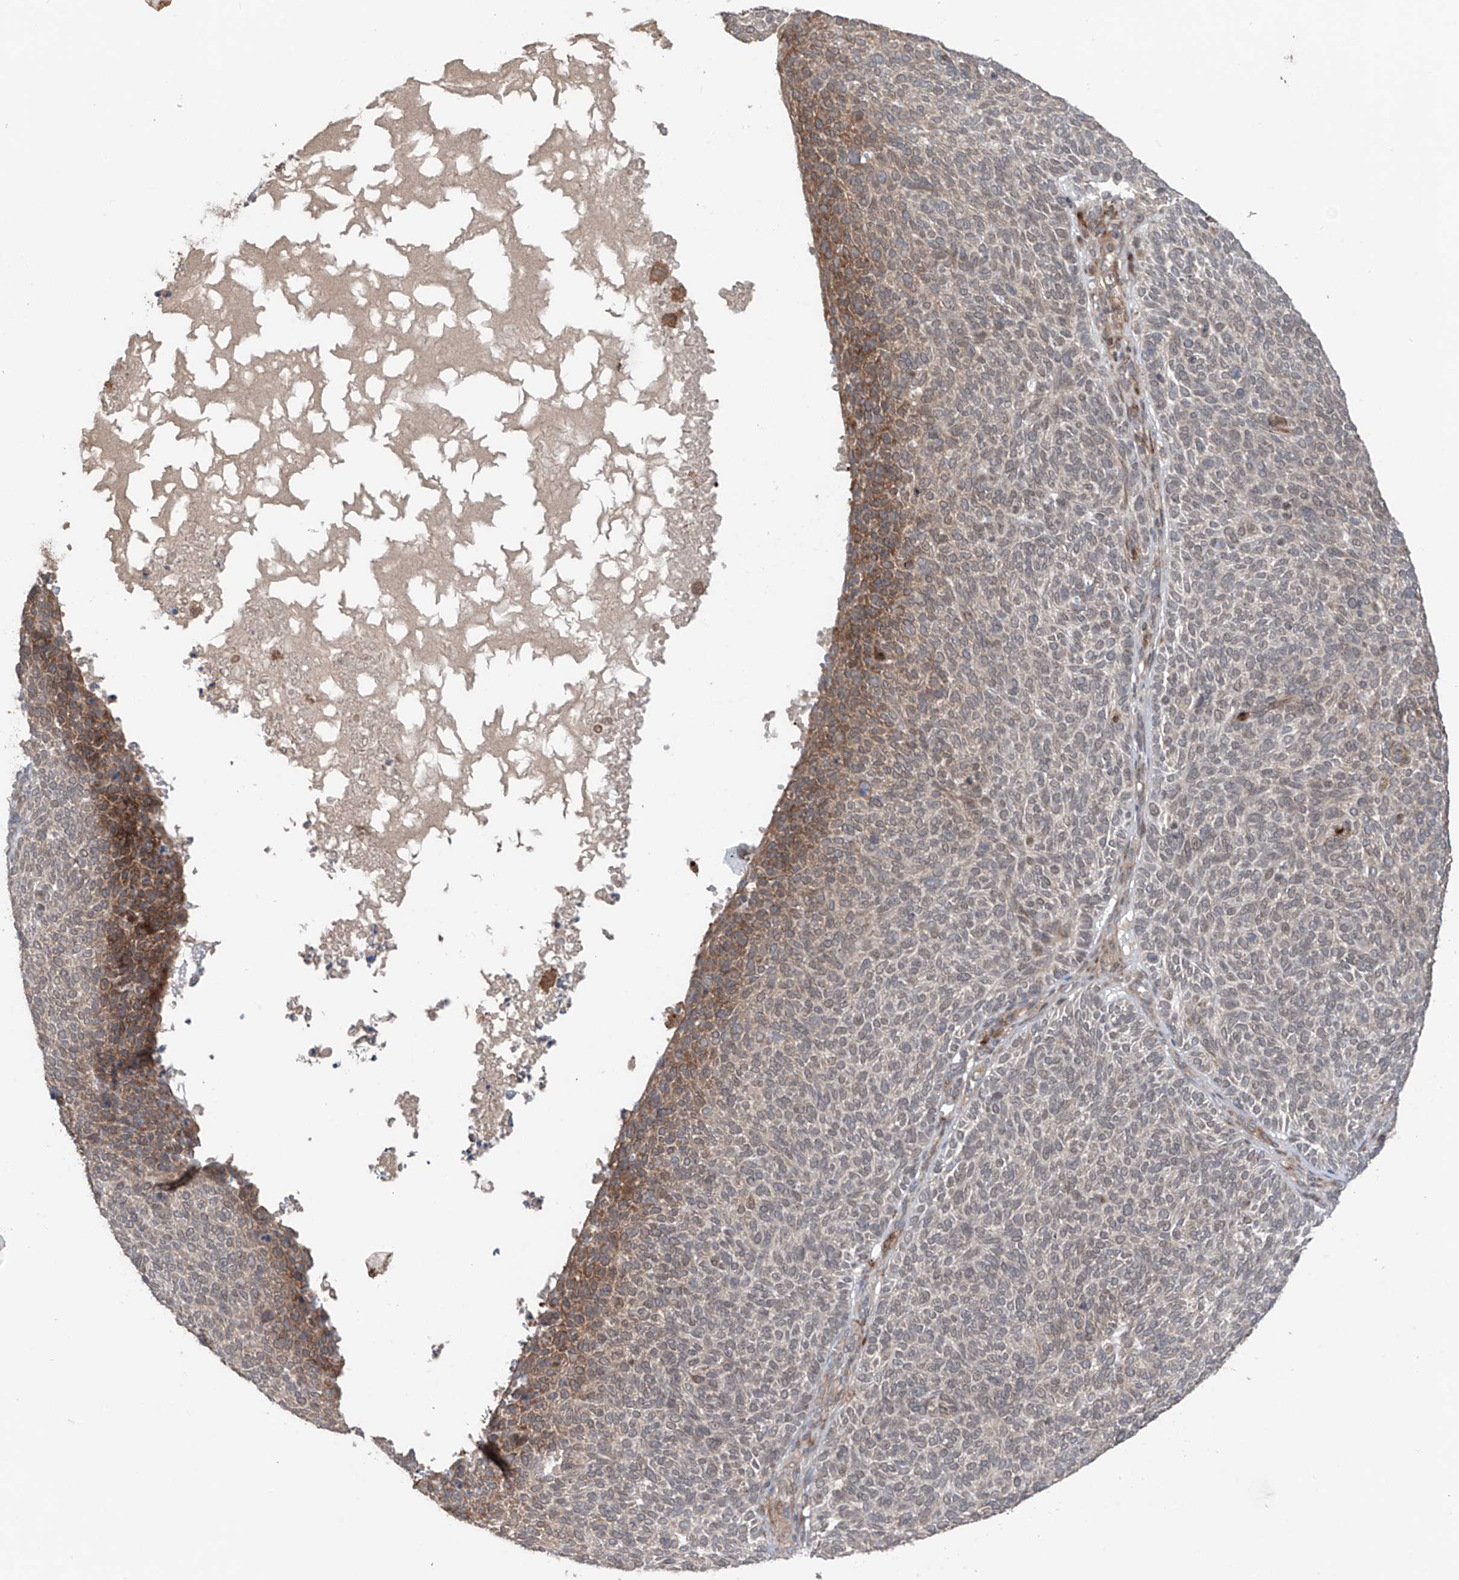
{"staining": {"intensity": "moderate", "quantity": "<25%", "location": "cytoplasmic/membranous"}, "tissue": "skin cancer", "cell_type": "Tumor cells", "image_type": "cancer", "snomed": [{"axis": "morphology", "description": "Squamous cell carcinoma, NOS"}, {"axis": "topography", "description": "Skin"}], "caption": "Skin cancer stained for a protein shows moderate cytoplasmic/membranous positivity in tumor cells. The staining is performed using DAB (3,3'-diaminobenzidine) brown chromogen to label protein expression. The nuclei are counter-stained blue using hematoxylin.", "gene": "SAMD3", "patient": {"sex": "female", "age": 90}}